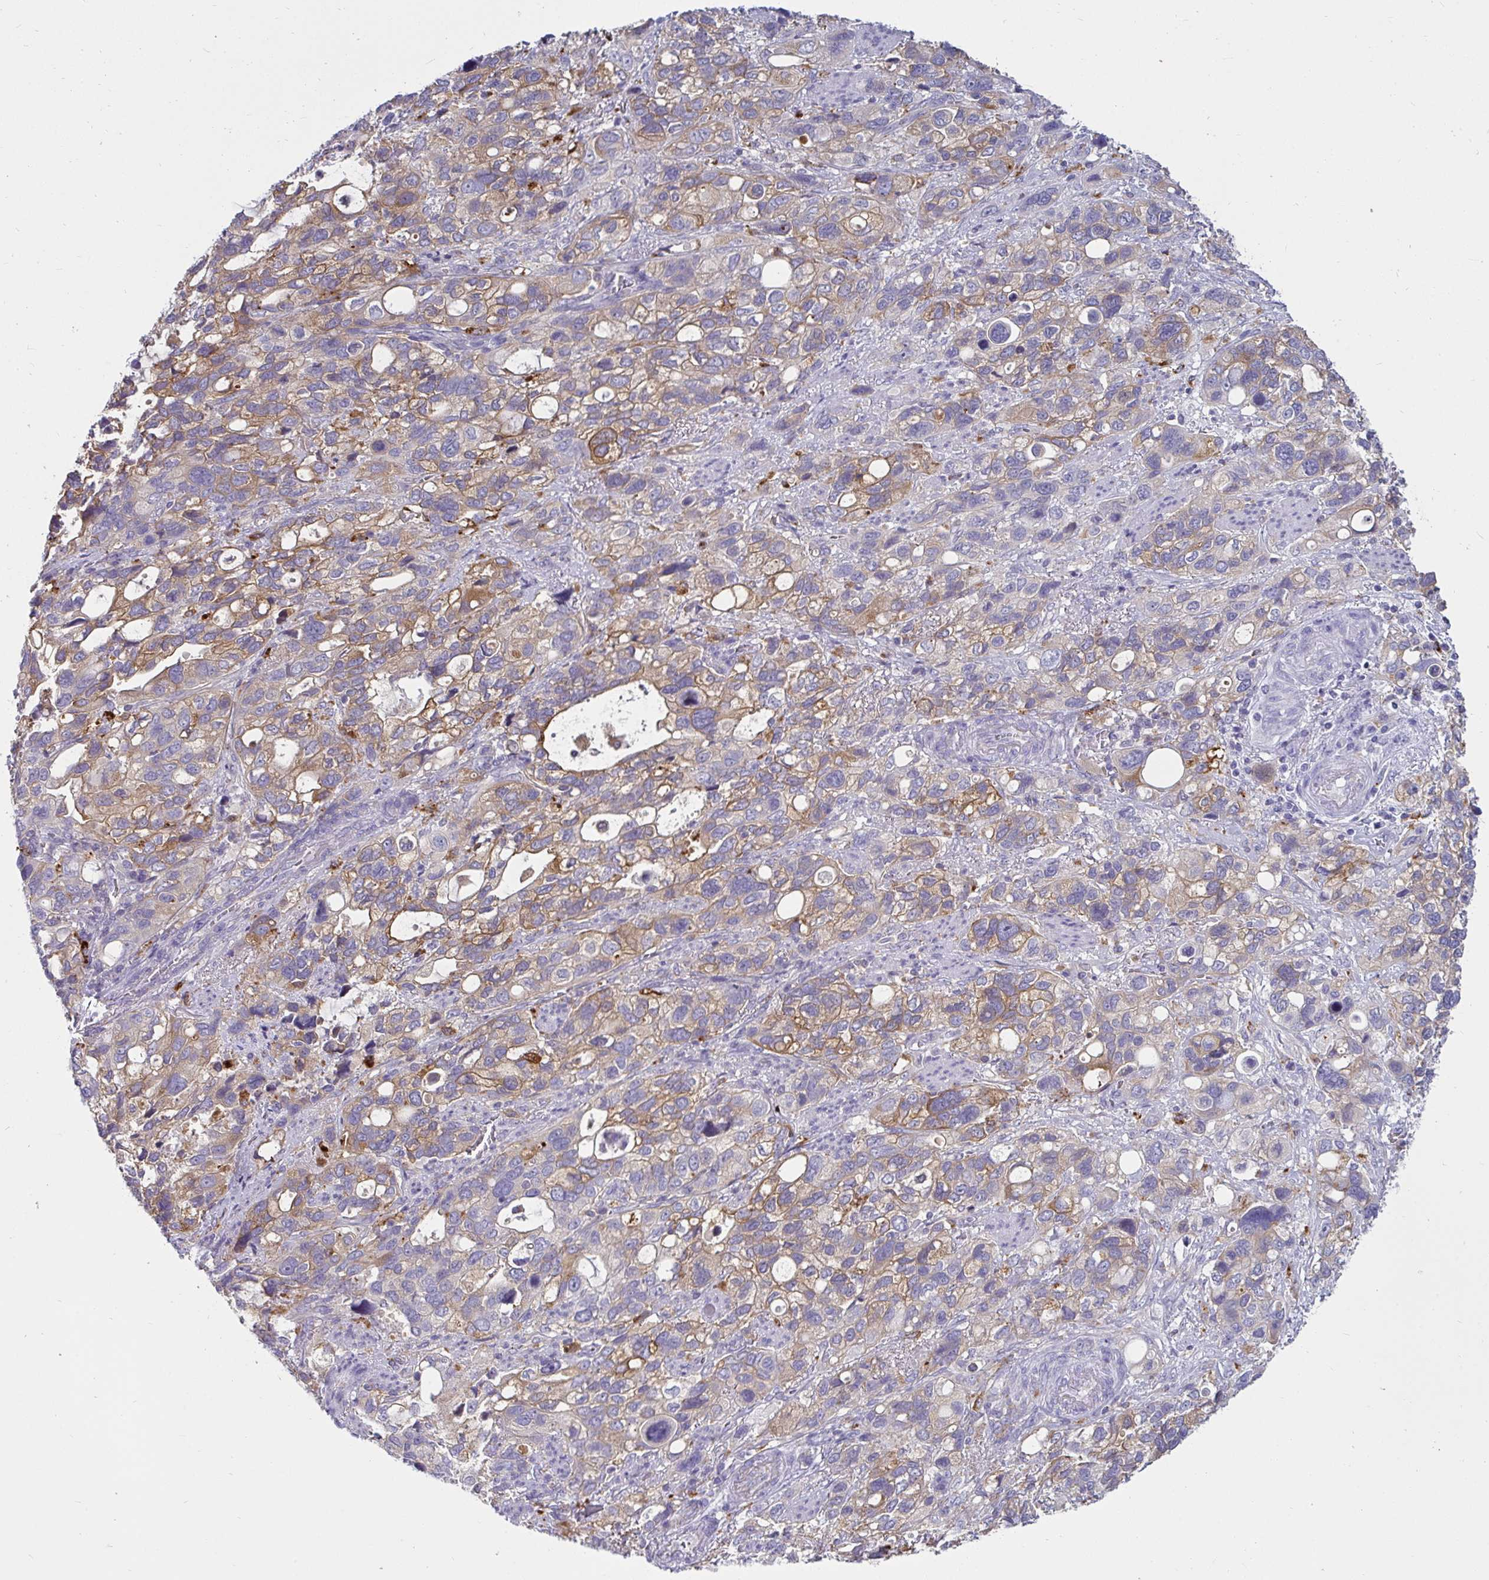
{"staining": {"intensity": "weak", "quantity": "25%-75%", "location": "cytoplasmic/membranous"}, "tissue": "stomach cancer", "cell_type": "Tumor cells", "image_type": "cancer", "snomed": [{"axis": "morphology", "description": "Adenocarcinoma, NOS"}, {"axis": "topography", "description": "Stomach, upper"}], "caption": "DAB immunohistochemical staining of human stomach cancer (adenocarcinoma) displays weak cytoplasmic/membranous protein positivity in approximately 25%-75% of tumor cells. (DAB (3,3'-diaminobenzidine) = brown stain, brightfield microscopy at high magnification).", "gene": "CTSZ", "patient": {"sex": "female", "age": 81}}